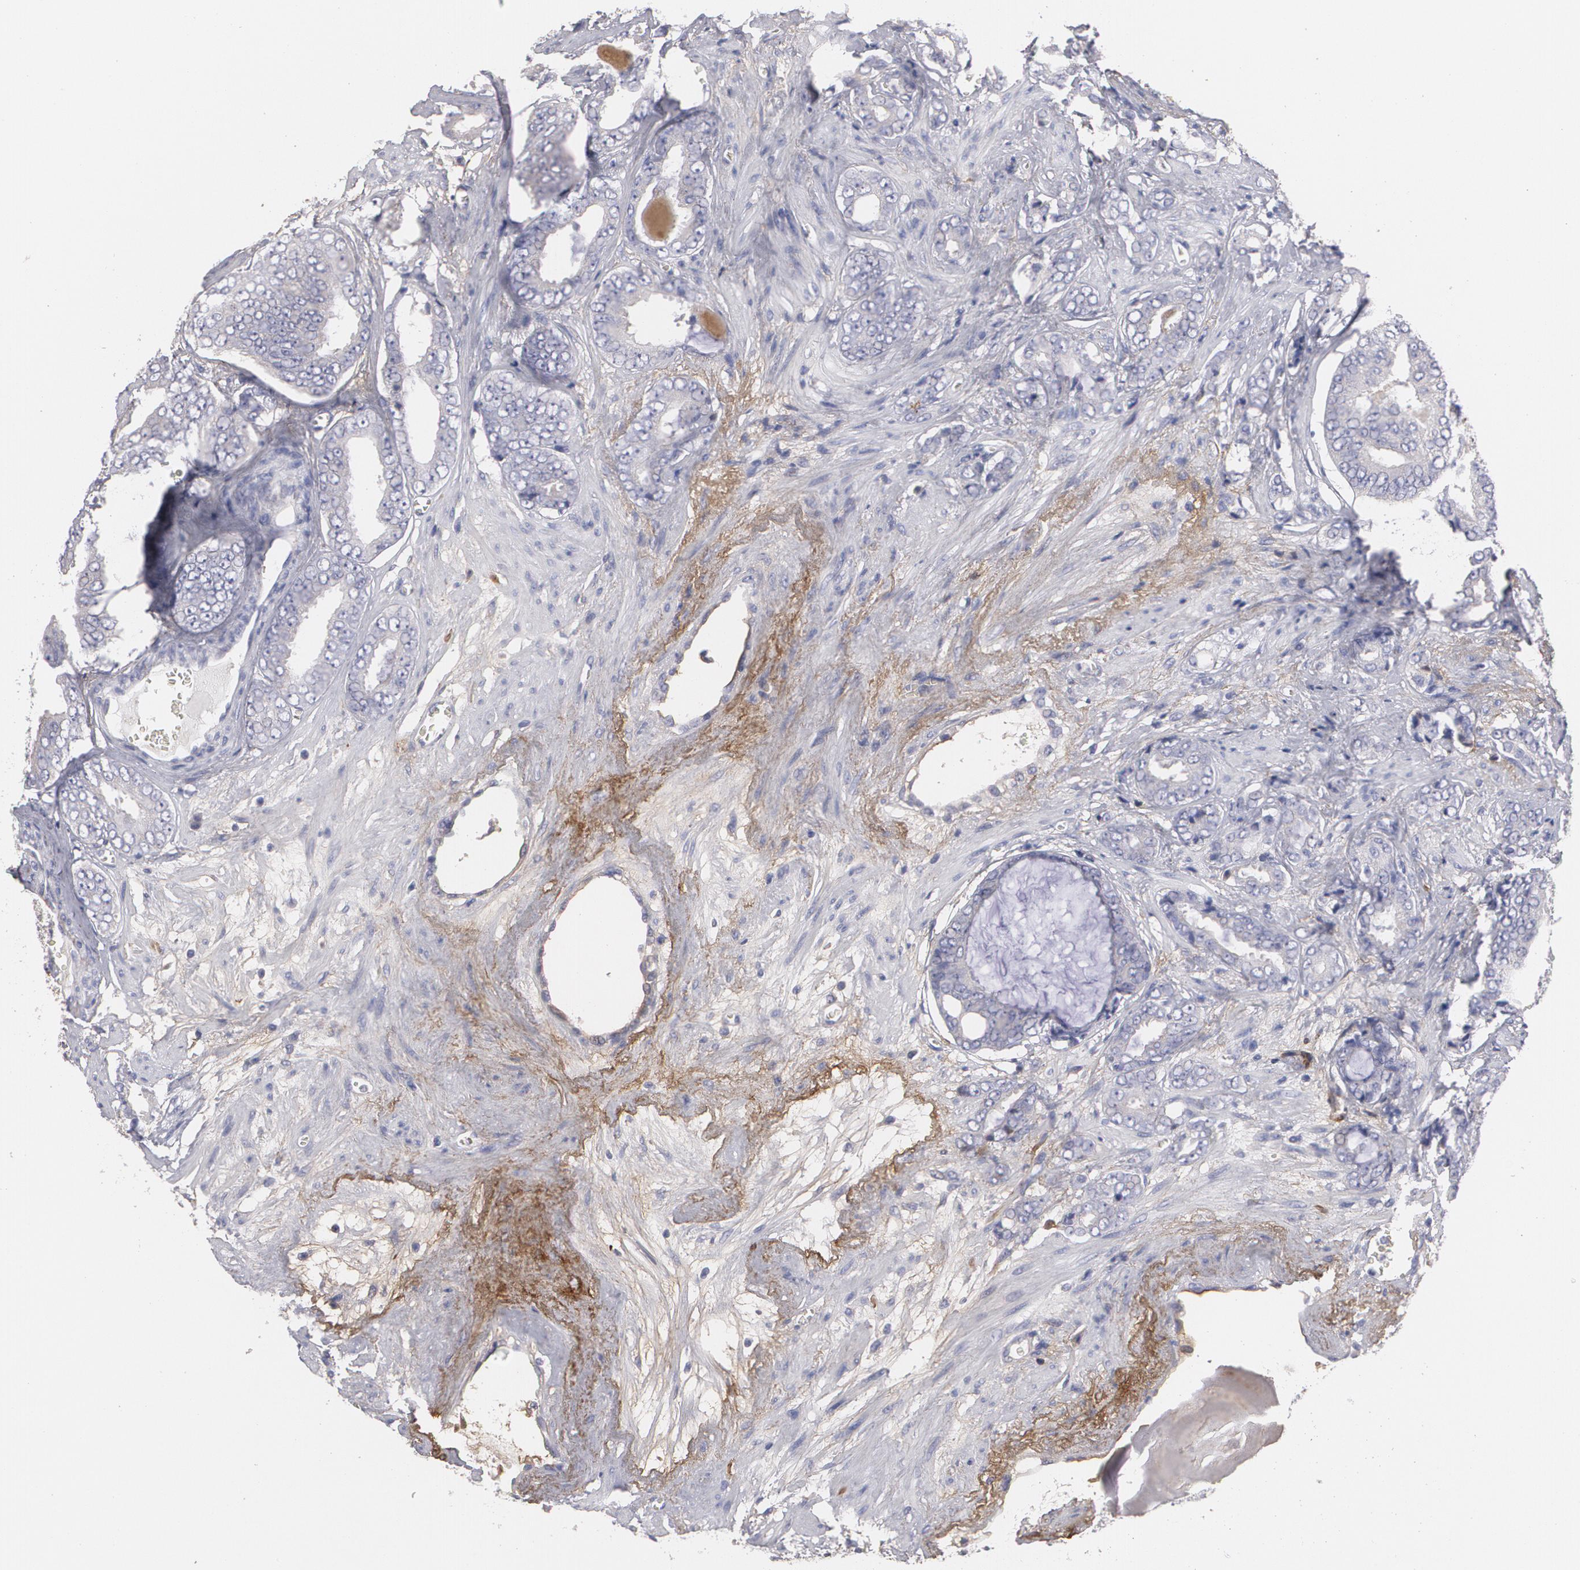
{"staining": {"intensity": "negative", "quantity": "none", "location": "none"}, "tissue": "prostate cancer", "cell_type": "Tumor cells", "image_type": "cancer", "snomed": [{"axis": "morphology", "description": "Adenocarcinoma, Medium grade"}, {"axis": "topography", "description": "Prostate"}], "caption": "Micrograph shows no significant protein staining in tumor cells of prostate medium-grade adenocarcinoma. Brightfield microscopy of immunohistochemistry stained with DAB (brown) and hematoxylin (blue), captured at high magnification.", "gene": "FBLN1", "patient": {"sex": "male", "age": 79}}